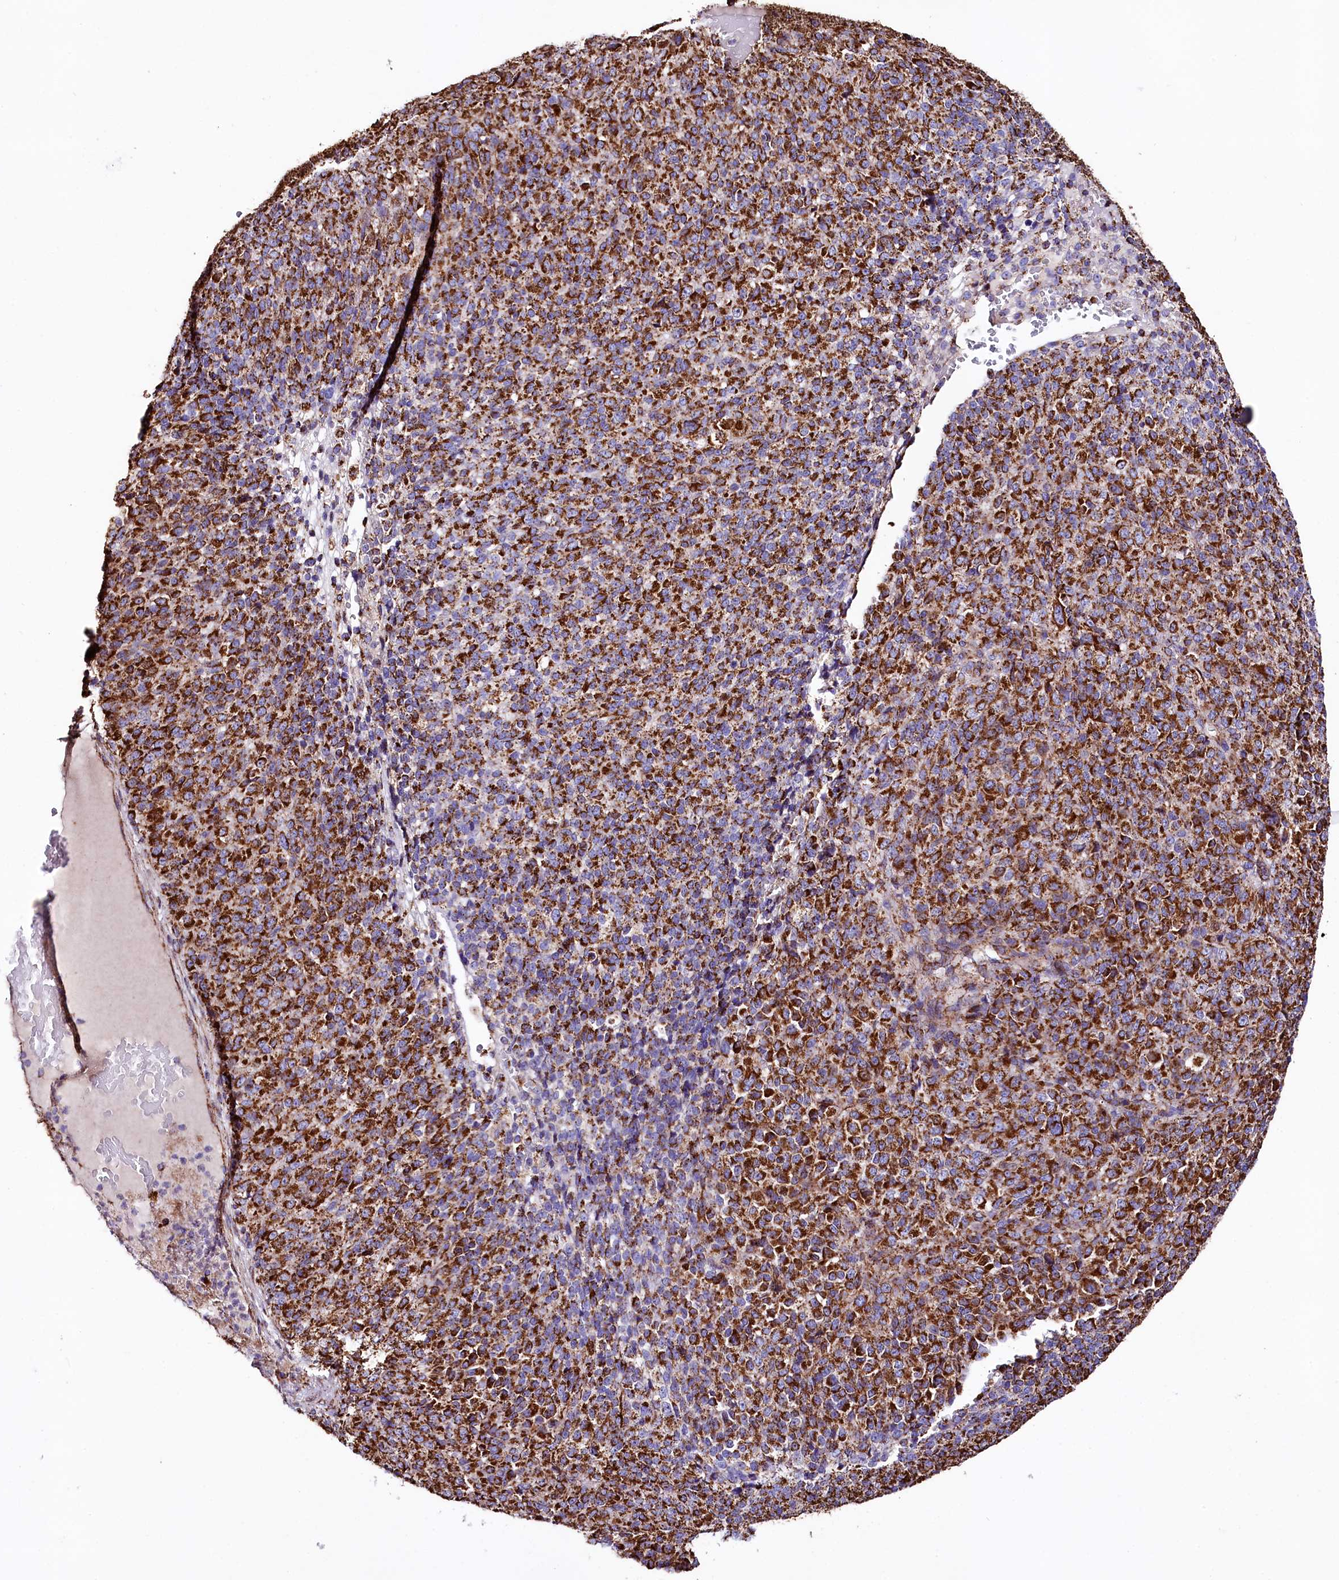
{"staining": {"intensity": "strong", "quantity": ">75%", "location": "cytoplasmic/membranous"}, "tissue": "melanoma", "cell_type": "Tumor cells", "image_type": "cancer", "snomed": [{"axis": "morphology", "description": "Malignant melanoma, Metastatic site"}, {"axis": "topography", "description": "Brain"}], "caption": "Human melanoma stained with a brown dye shows strong cytoplasmic/membranous positive positivity in about >75% of tumor cells.", "gene": "APLP2", "patient": {"sex": "female", "age": 56}}